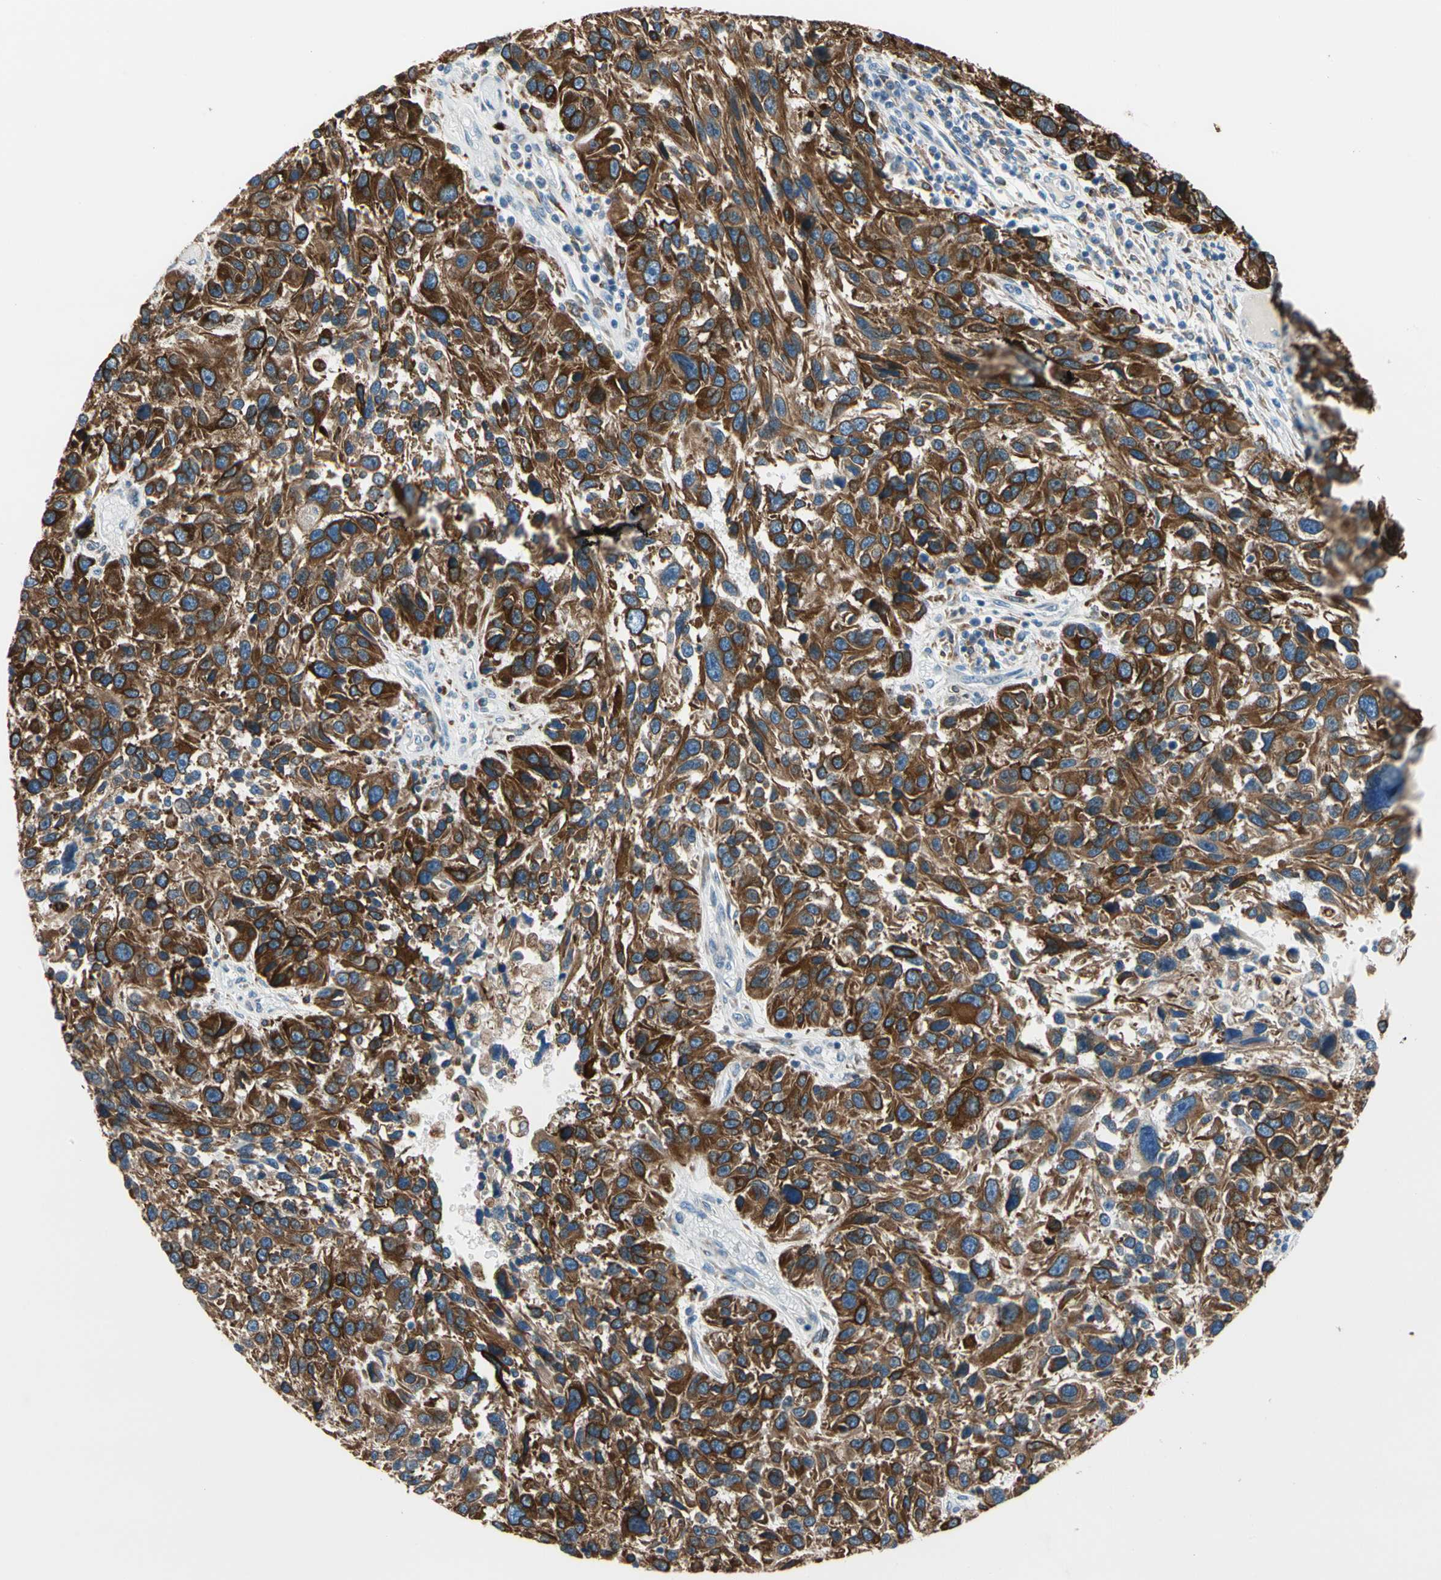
{"staining": {"intensity": "strong", "quantity": ">75%", "location": "cytoplasmic/membranous"}, "tissue": "melanoma", "cell_type": "Tumor cells", "image_type": "cancer", "snomed": [{"axis": "morphology", "description": "Malignant melanoma, NOS"}, {"axis": "topography", "description": "Skin"}], "caption": "Tumor cells show high levels of strong cytoplasmic/membranous staining in about >75% of cells in human malignant melanoma.", "gene": "LRPAP1", "patient": {"sex": "male", "age": 53}}